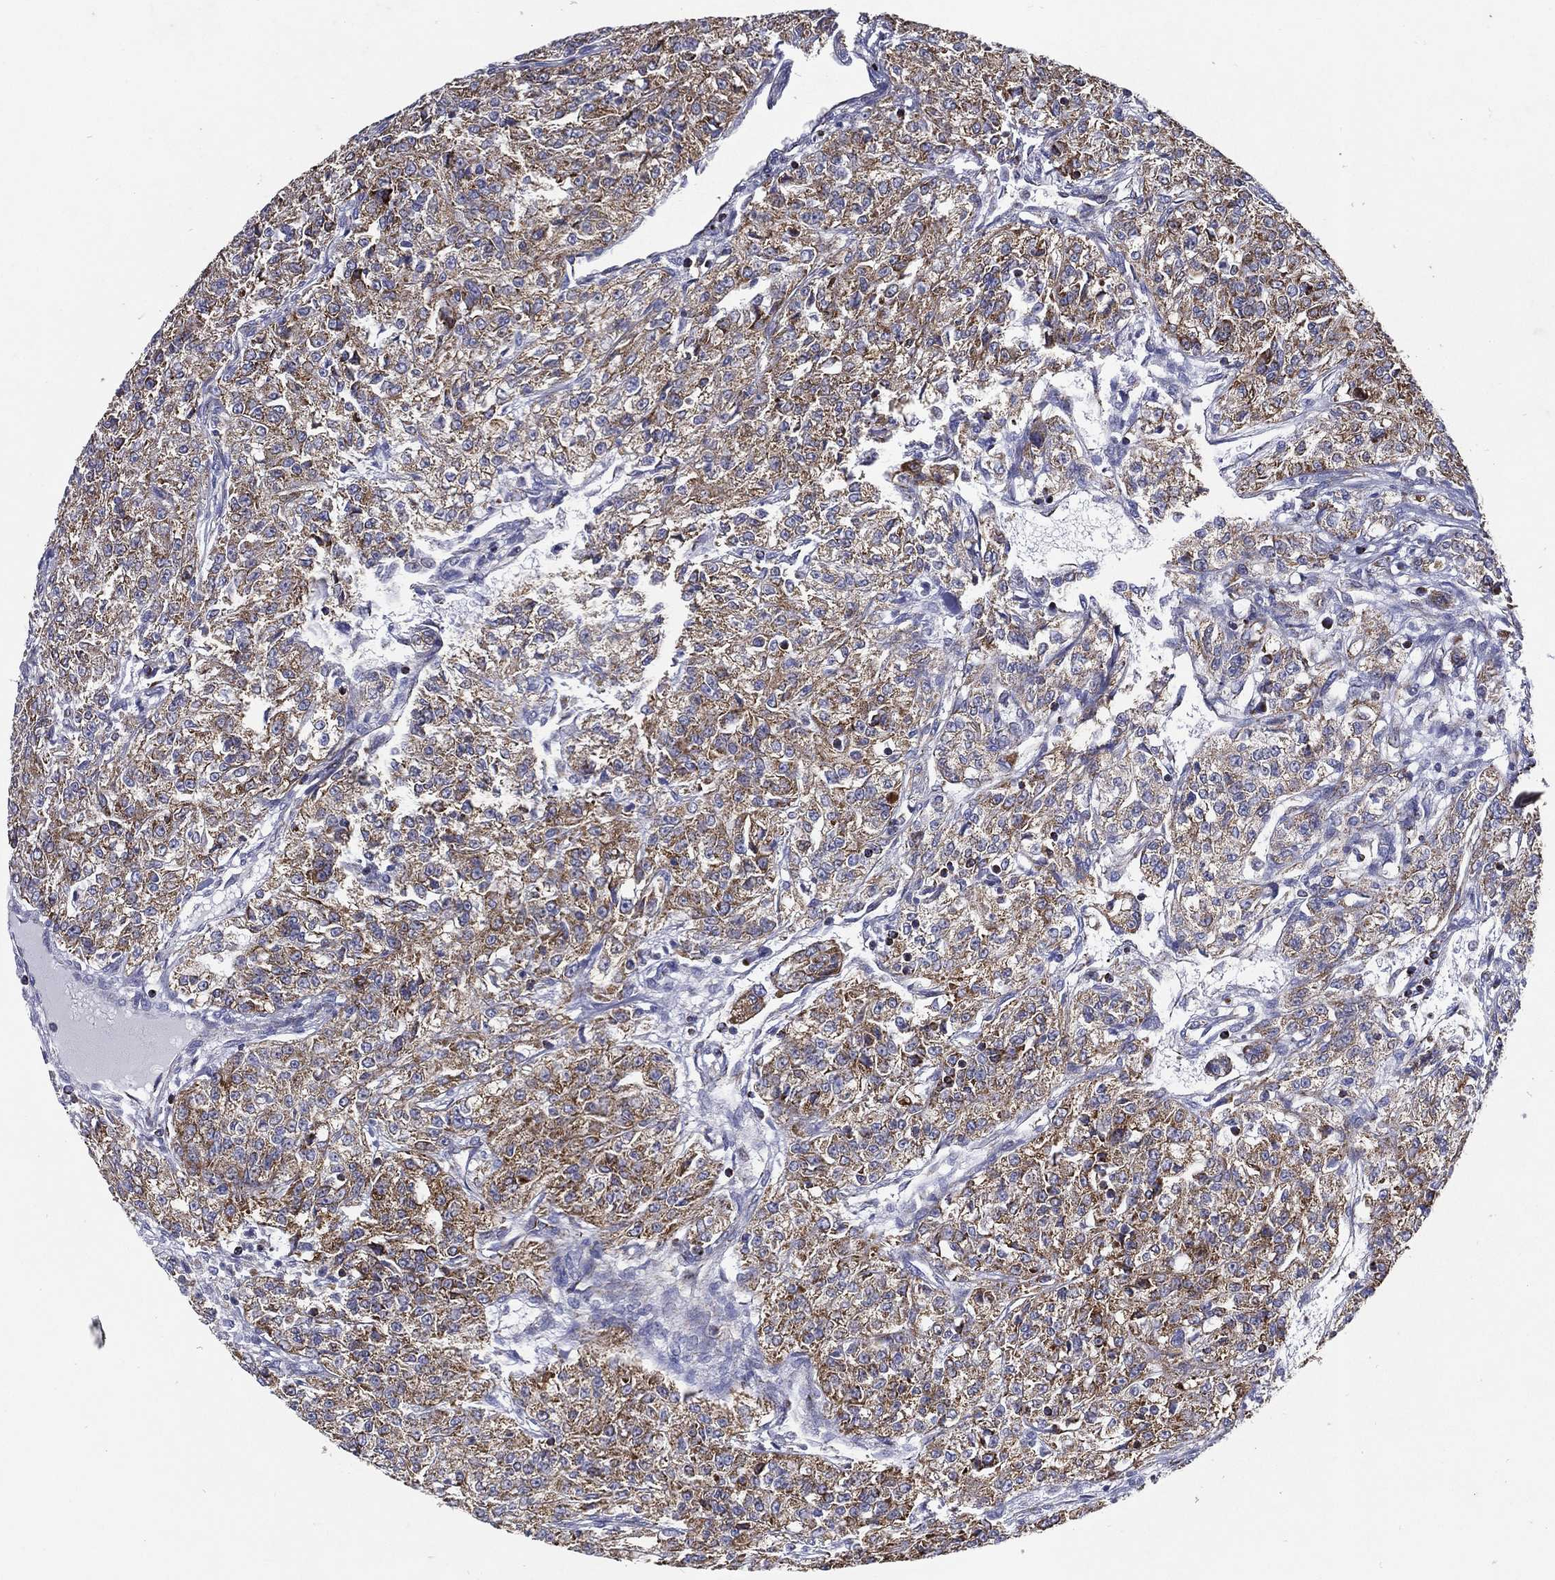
{"staining": {"intensity": "strong", "quantity": ">75%", "location": "cytoplasmic/membranous"}, "tissue": "renal cancer", "cell_type": "Tumor cells", "image_type": "cancer", "snomed": [{"axis": "morphology", "description": "Adenocarcinoma, NOS"}, {"axis": "topography", "description": "Kidney"}], "caption": "The photomicrograph exhibits immunohistochemical staining of renal adenocarcinoma. There is strong cytoplasmic/membranous positivity is present in approximately >75% of tumor cells.", "gene": "SFXN1", "patient": {"sex": "female", "age": 63}}